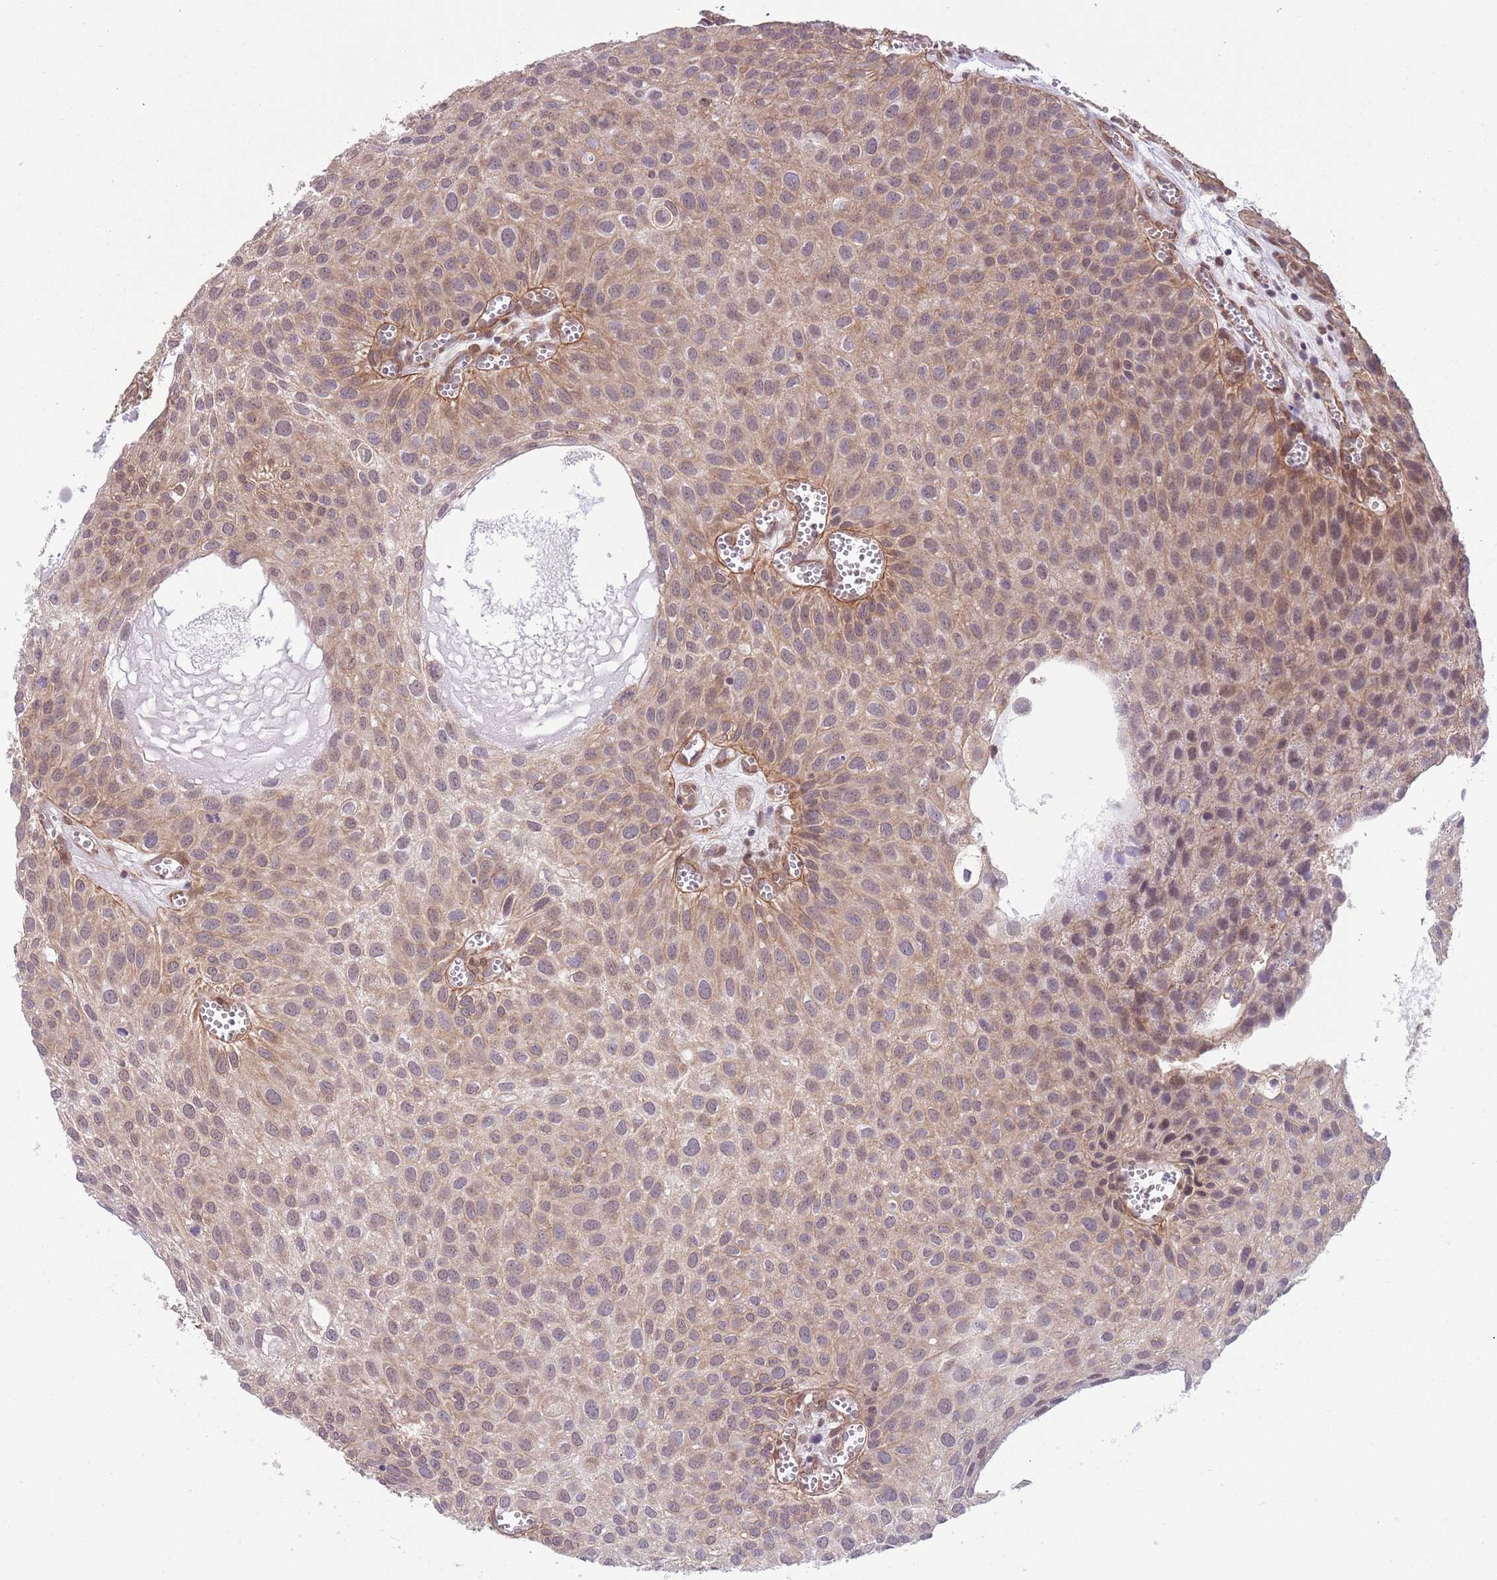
{"staining": {"intensity": "moderate", "quantity": ">75%", "location": "cytoplasmic/membranous,nuclear"}, "tissue": "urothelial cancer", "cell_type": "Tumor cells", "image_type": "cancer", "snomed": [{"axis": "morphology", "description": "Urothelial carcinoma, Low grade"}, {"axis": "topography", "description": "Urinary bladder"}], "caption": "The photomicrograph displays a brown stain indicating the presence of a protein in the cytoplasmic/membranous and nuclear of tumor cells in urothelial cancer.", "gene": "CREBZF", "patient": {"sex": "male", "age": 88}}